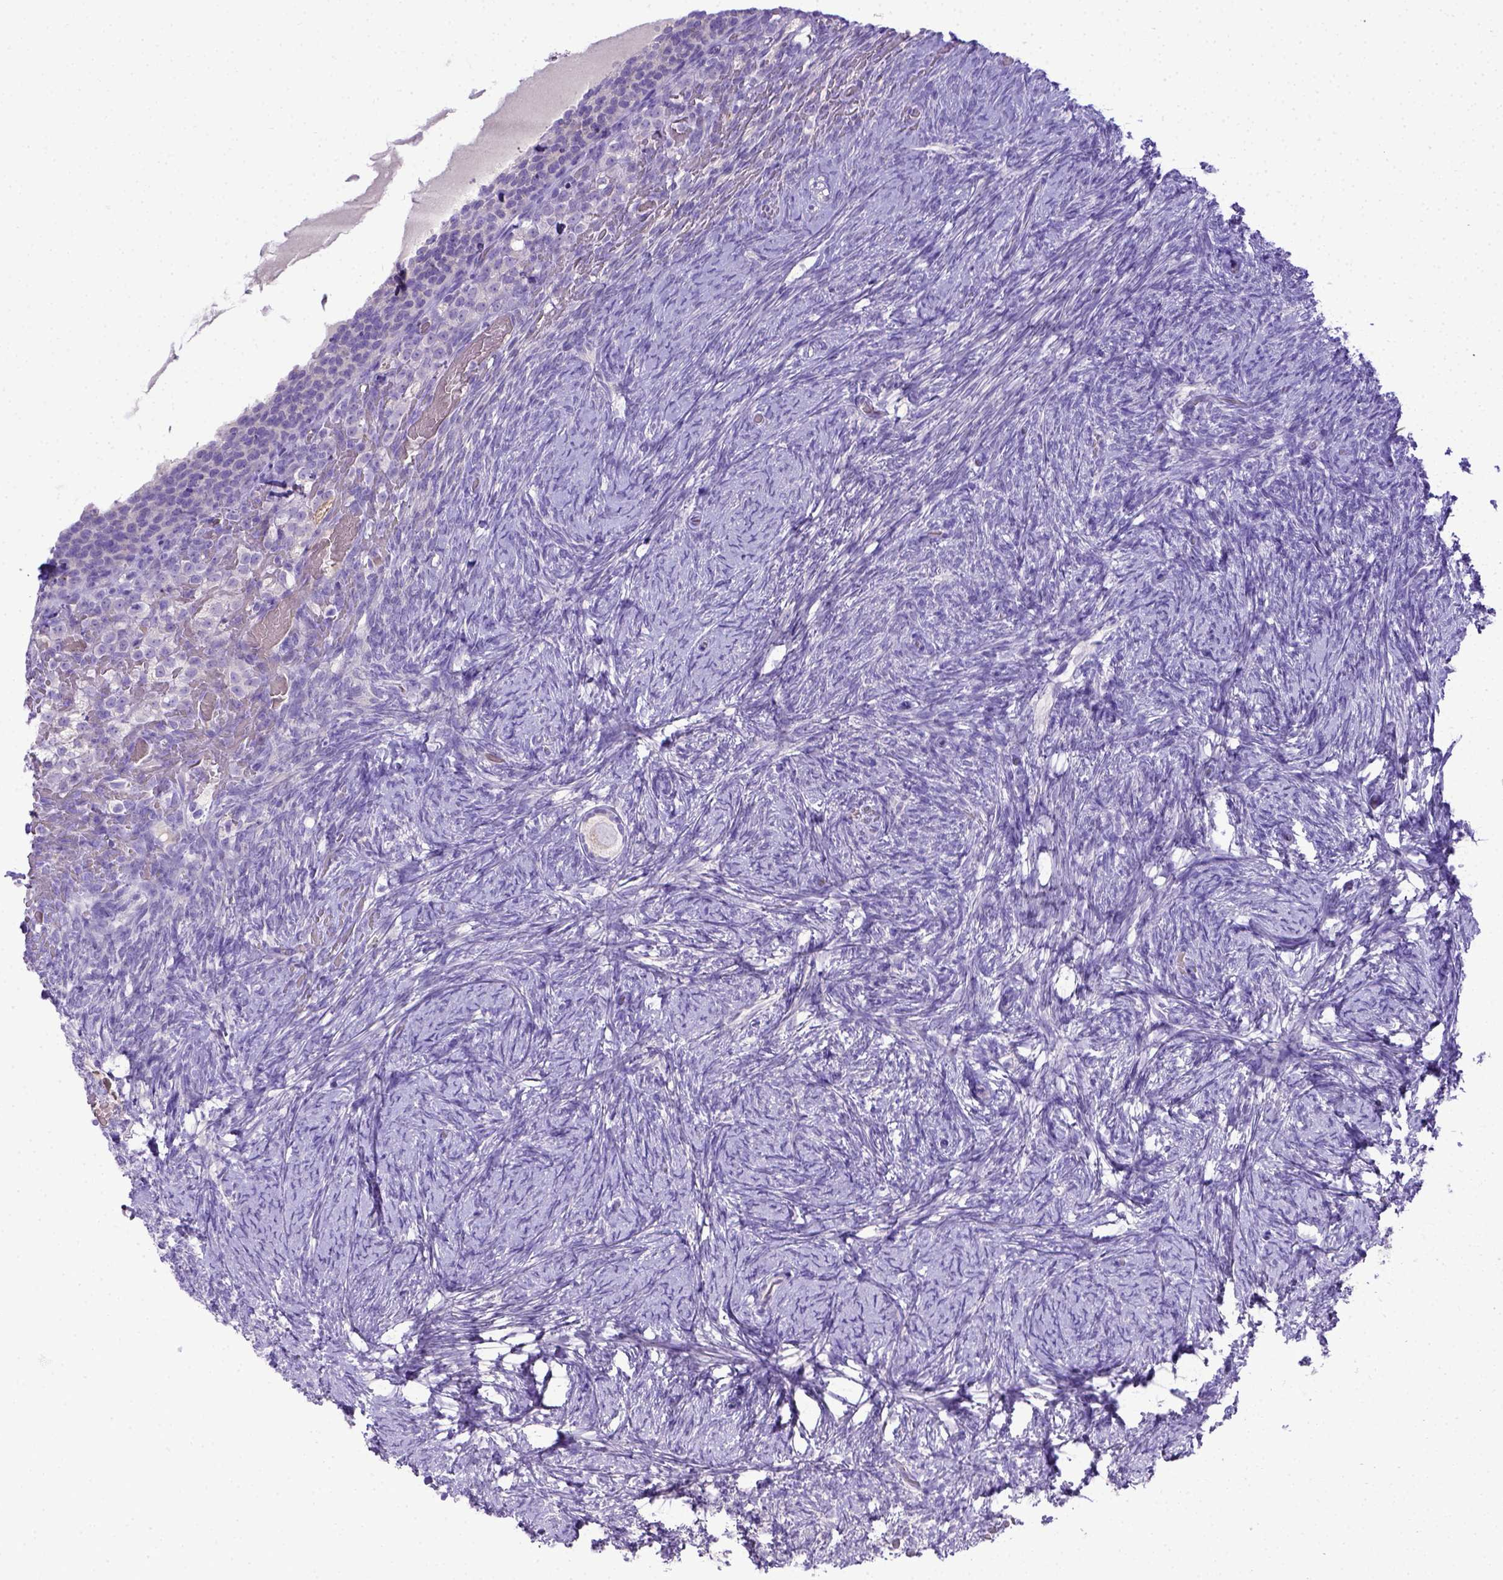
{"staining": {"intensity": "negative", "quantity": "none", "location": "none"}, "tissue": "ovary", "cell_type": "Follicle cells", "image_type": "normal", "snomed": [{"axis": "morphology", "description": "Normal tissue, NOS"}, {"axis": "topography", "description": "Ovary"}], "caption": "The image displays no staining of follicle cells in unremarkable ovary.", "gene": "BTN1A1", "patient": {"sex": "female", "age": 34}}